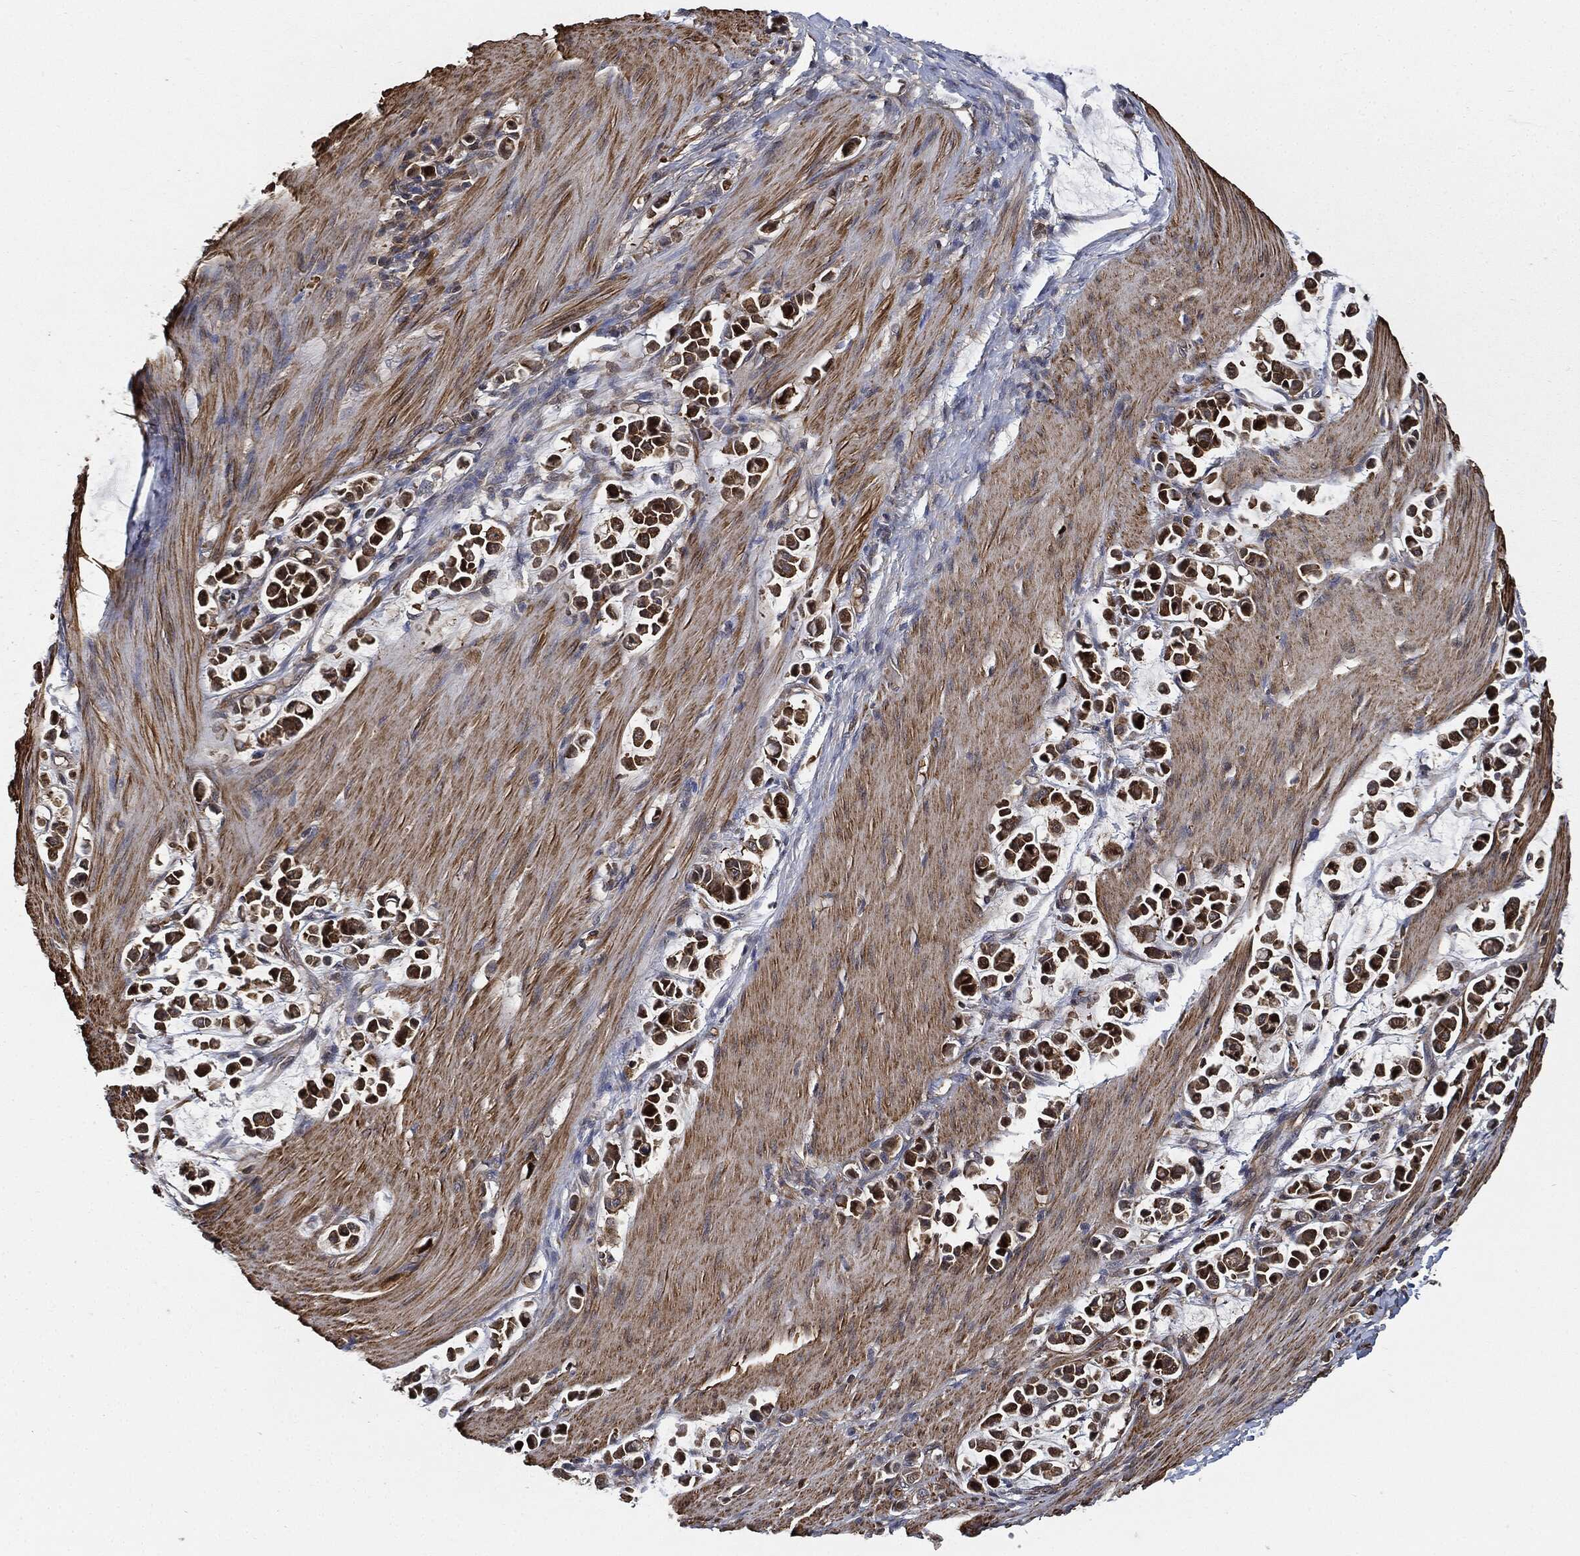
{"staining": {"intensity": "strong", "quantity": ">75%", "location": "cytoplasmic/membranous"}, "tissue": "stomach cancer", "cell_type": "Tumor cells", "image_type": "cancer", "snomed": [{"axis": "morphology", "description": "Adenocarcinoma, NOS"}, {"axis": "topography", "description": "Stomach"}], "caption": "Immunohistochemical staining of stomach cancer (adenocarcinoma) displays high levels of strong cytoplasmic/membranous protein positivity in about >75% of tumor cells.", "gene": "PRDX2", "patient": {"sex": "male", "age": 82}}